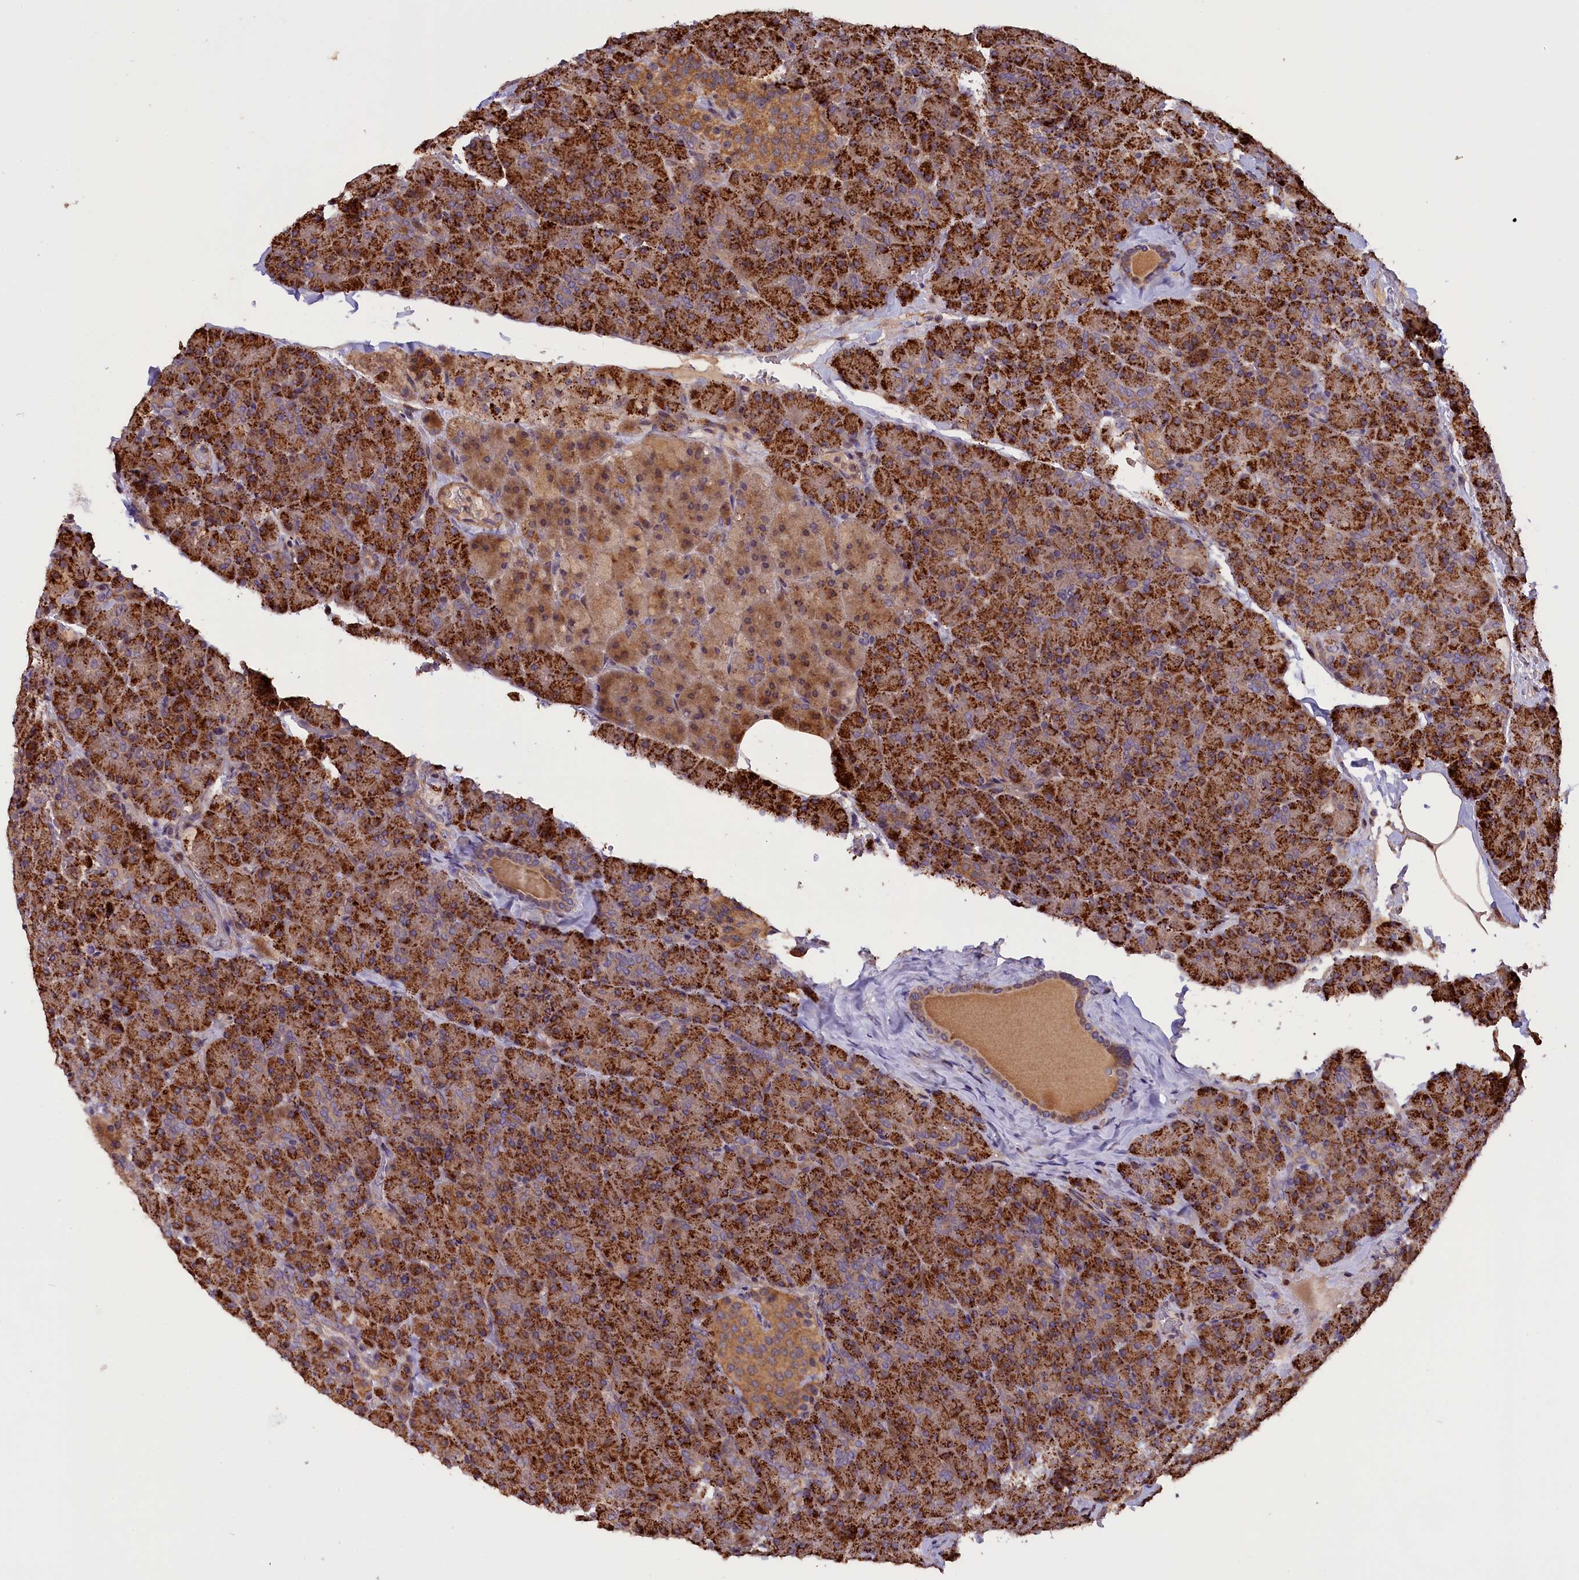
{"staining": {"intensity": "strong", "quantity": "25%-75%", "location": "cytoplasmic/membranous"}, "tissue": "pancreas", "cell_type": "Exocrine glandular cells", "image_type": "normal", "snomed": [{"axis": "morphology", "description": "Normal tissue, NOS"}, {"axis": "topography", "description": "Pancreas"}], "caption": "Approximately 25%-75% of exocrine glandular cells in normal human pancreas show strong cytoplasmic/membranous protein staining as visualized by brown immunohistochemical staining.", "gene": "DNAJB9", "patient": {"sex": "male", "age": 36}}